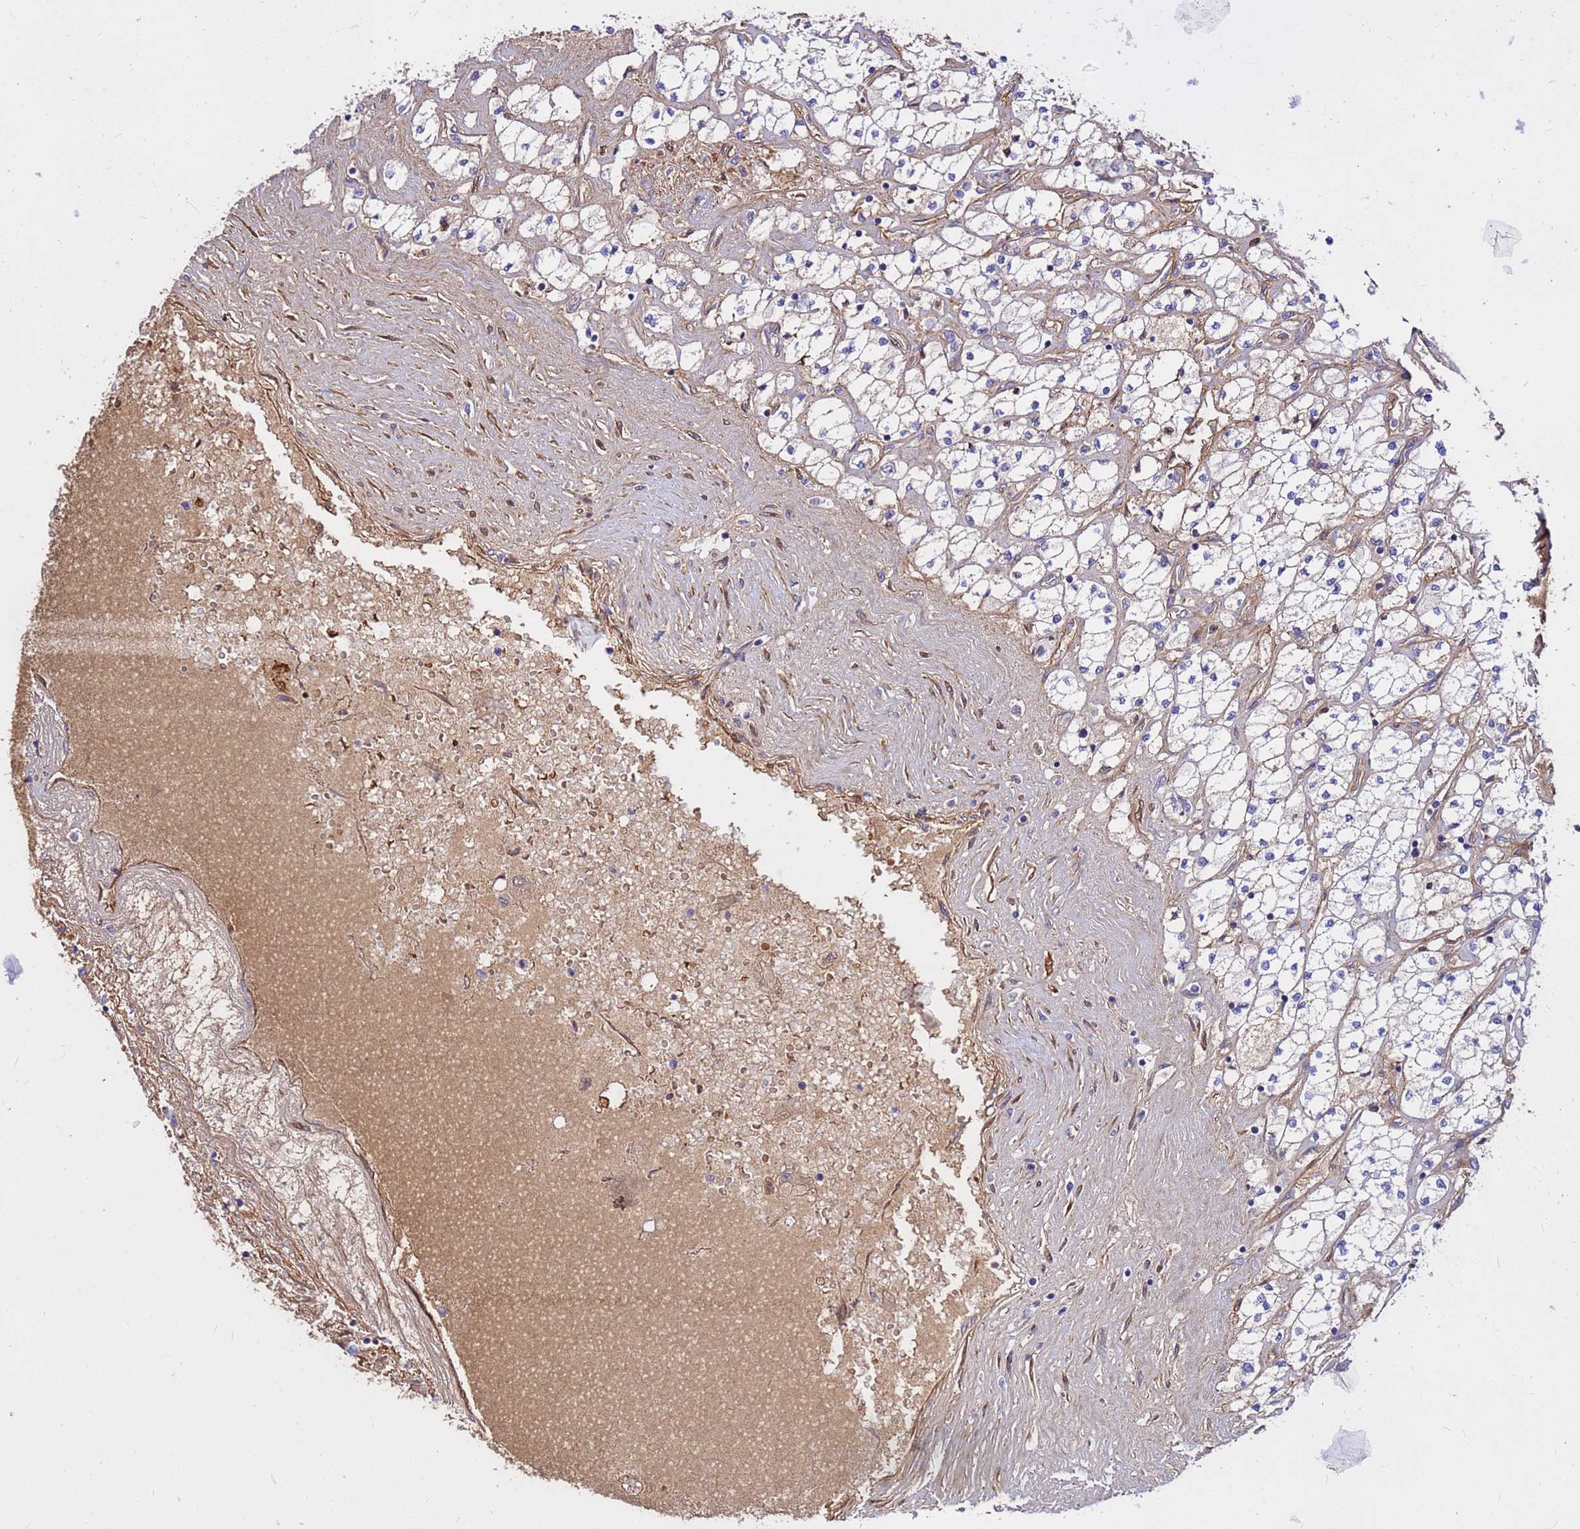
{"staining": {"intensity": "moderate", "quantity": "25%-75%", "location": "cytoplasmic/membranous"}, "tissue": "renal cancer", "cell_type": "Tumor cells", "image_type": "cancer", "snomed": [{"axis": "morphology", "description": "Adenocarcinoma, NOS"}, {"axis": "topography", "description": "Kidney"}], "caption": "Immunohistochemical staining of renal cancer shows medium levels of moderate cytoplasmic/membranous staining in approximately 25%-75% of tumor cells.", "gene": "CRHBP", "patient": {"sex": "male", "age": 80}}